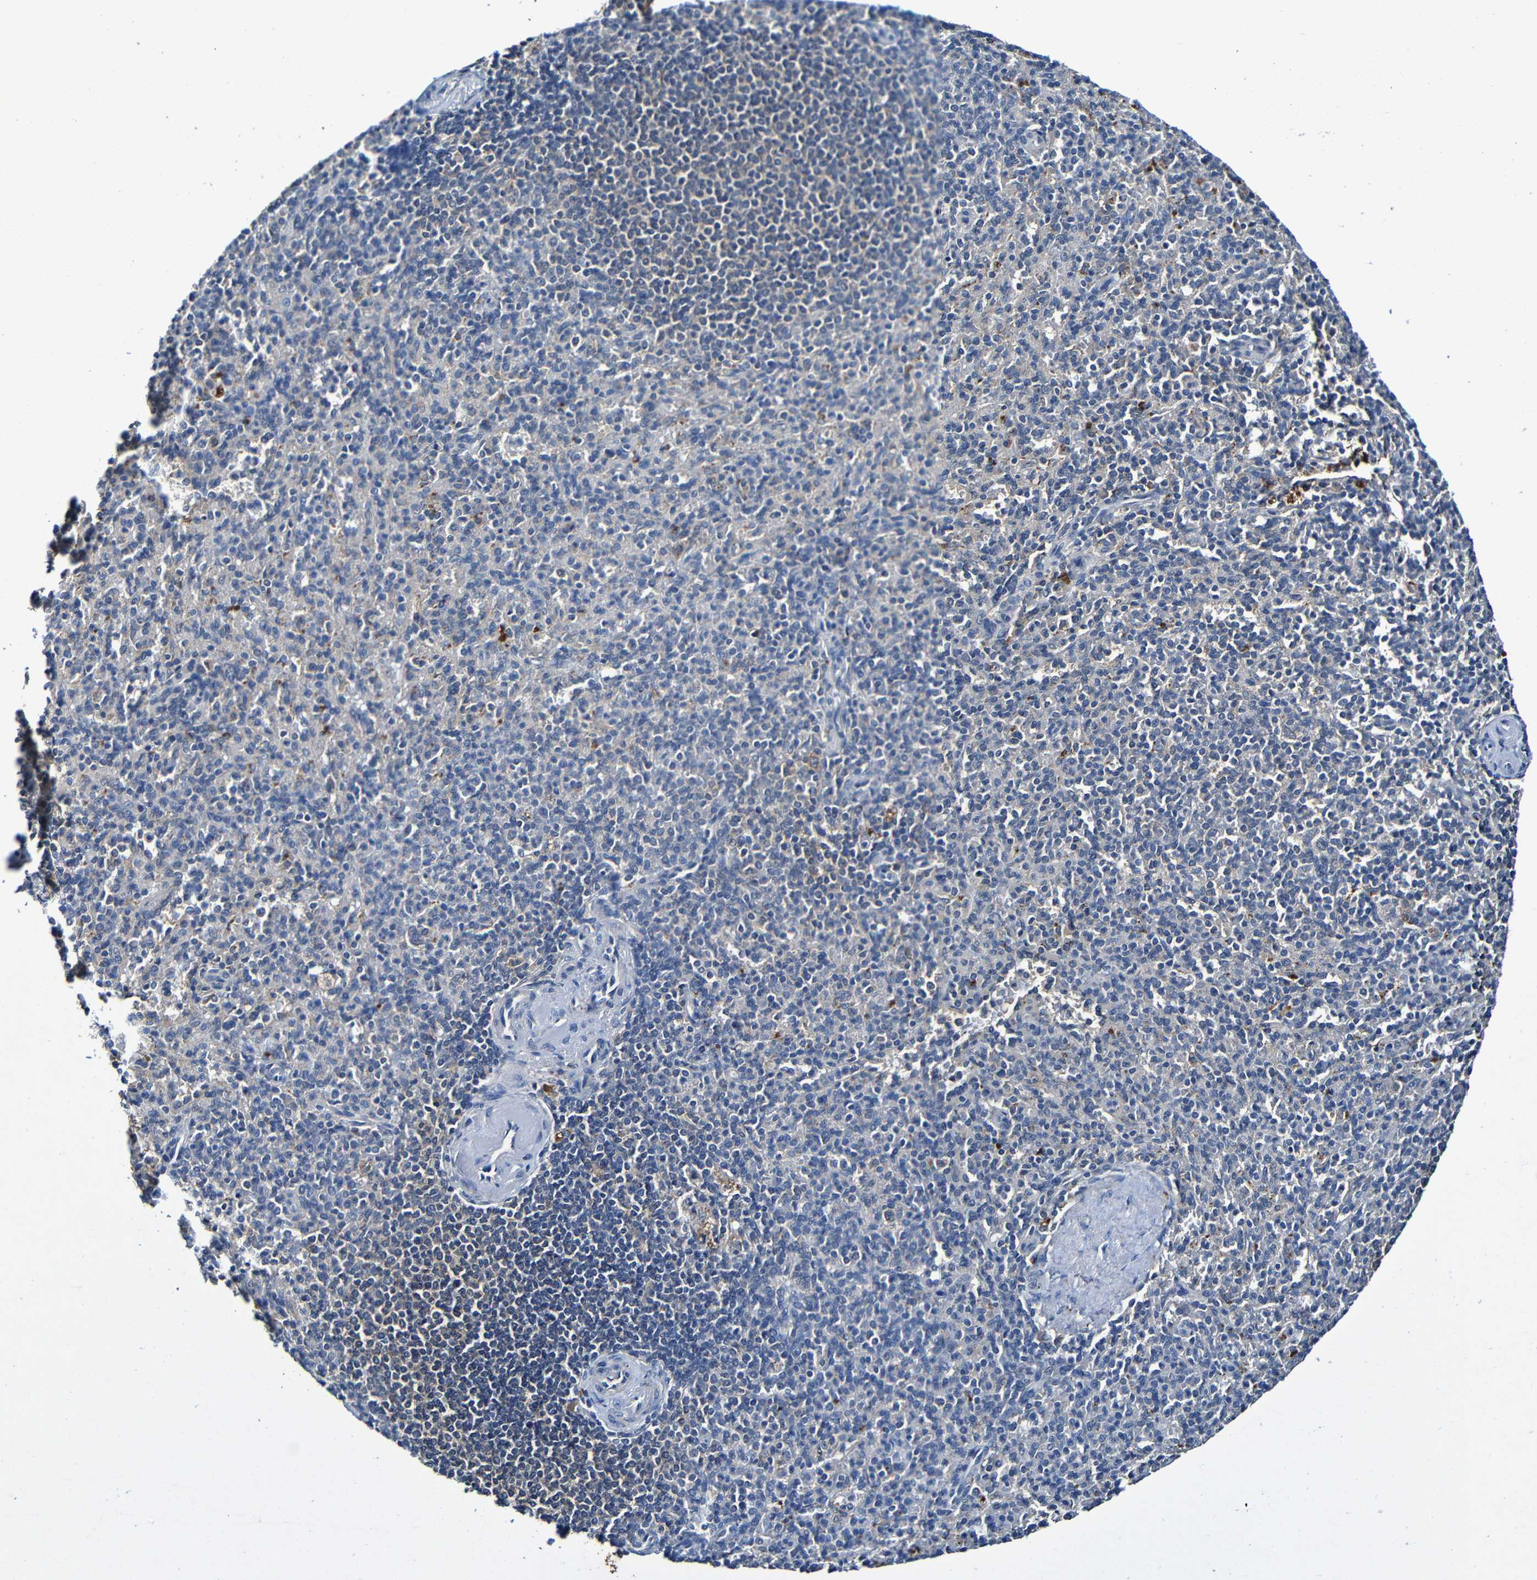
{"staining": {"intensity": "negative", "quantity": "none", "location": "none"}, "tissue": "spleen", "cell_type": "Cells in red pulp", "image_type": "normal", "snomed": [{"axis": "morphology", "description": "Normal tissue, NOS"}, {"axis": "topography", "description": "Spleen"}], "caption": "IHC image of normal spleen stained for a protein (brown), which reveals no expression in cells in red pulp. The staining is performed using DAB brown chromogen with nuclei counter-stained in using hematoxylin.", "gene": "LRRC70", "patient": {"sex": "female", "age": 74}}